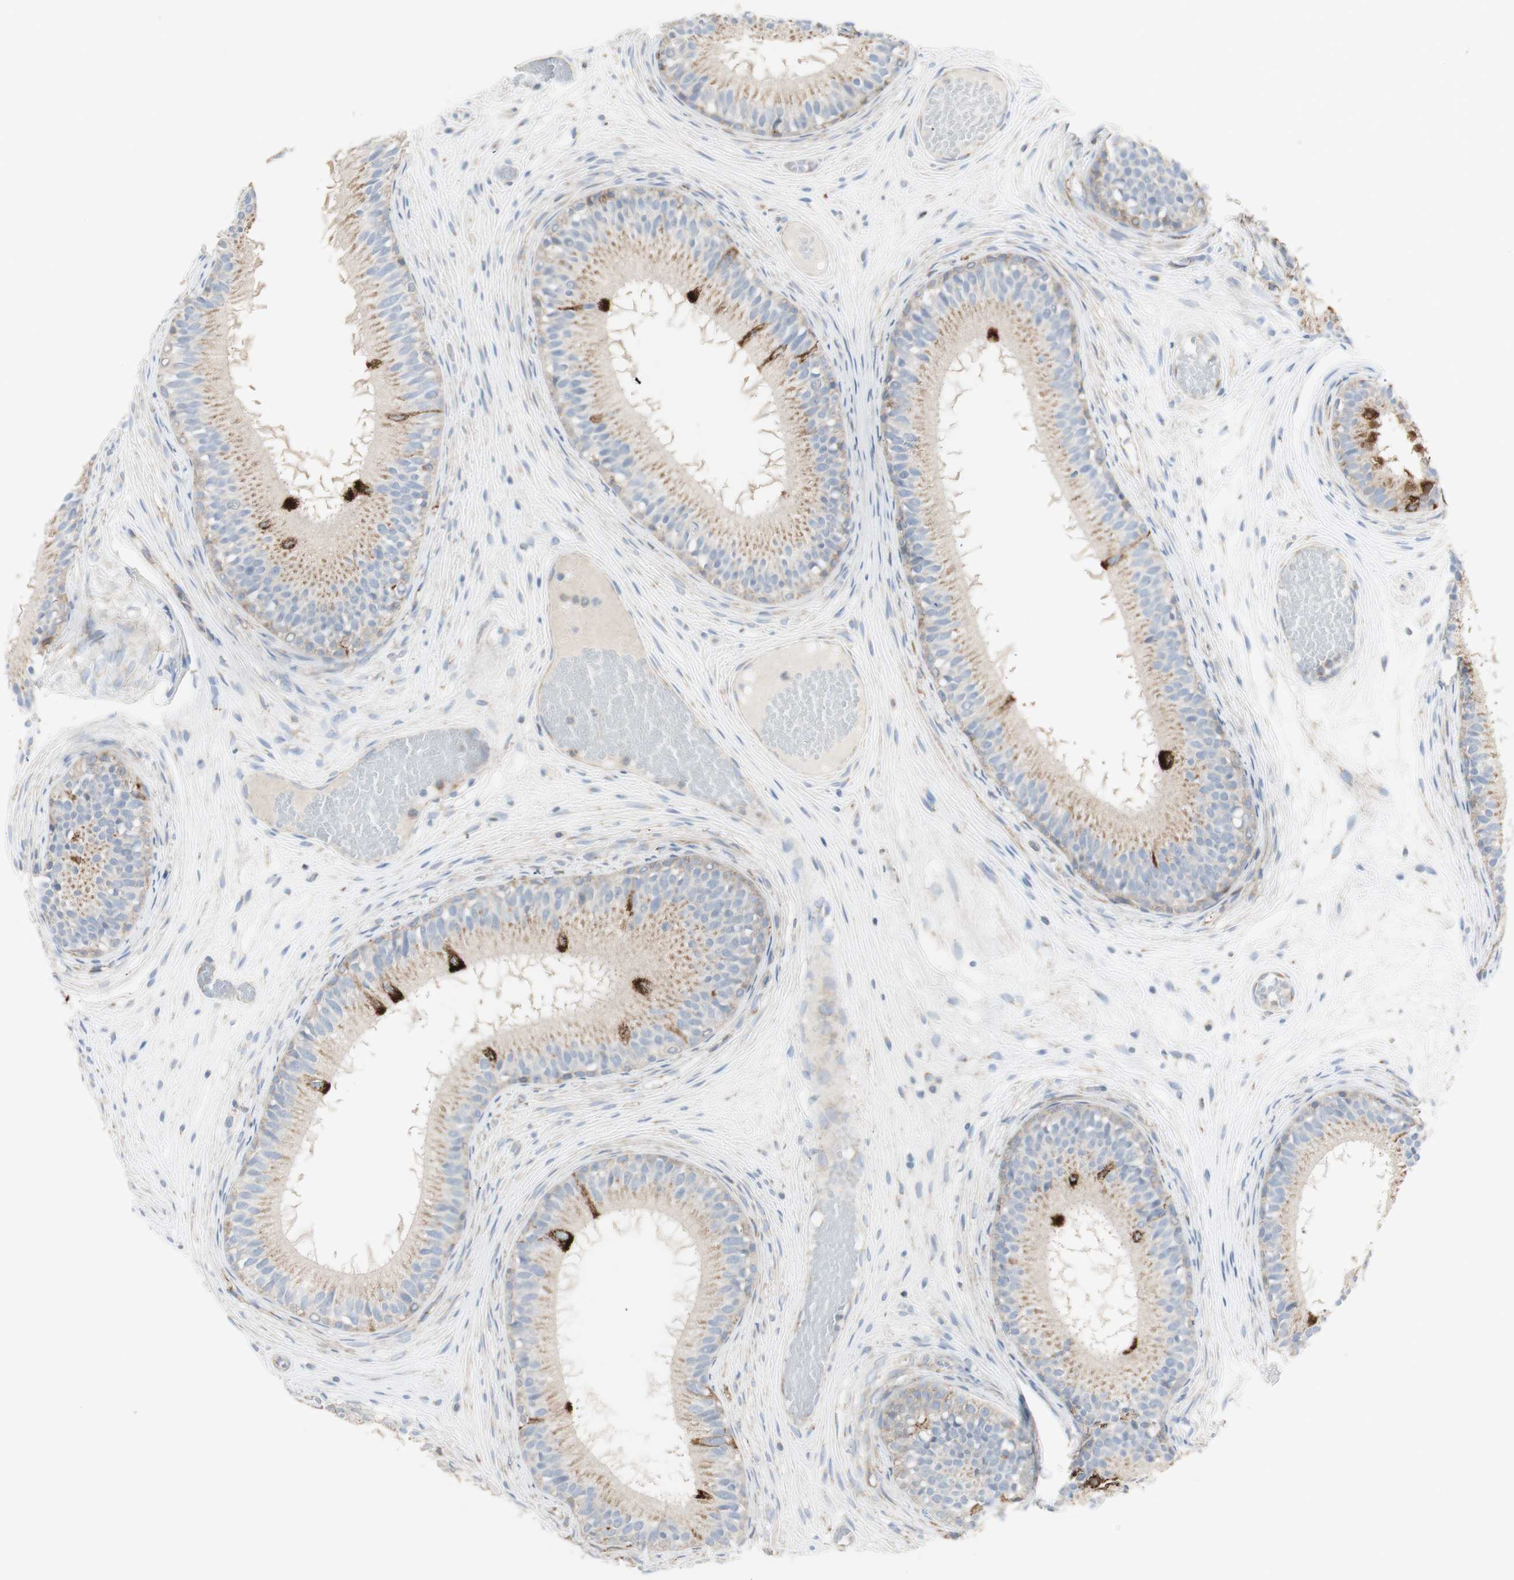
{"staining": {"intensity": "strong", "quantity": "<25%", "location": "cytoplasmic/membranous"}, "tissue": "epididymis", "cell_type": "Glandular cells", "image_type": "normal", "snomed": [{"axis": "morphology", "description": "Normal tissue, NOS"}, {"axis": "morphology", "description": "Atrophy, NOS"}, {"axis": "topography", "description": "Testis"}, {"axis": "topography", "description": "Epididymis"}], "caption": "Epididymis stained with DAB (3,3'-diaminobenzidine) immunohistochemistry (IHC) demonstrates medium levels of strong cytoplasmic/membranous staining in about <25% of glandular cells. The protein is shown in brown color, while the nuclei are stained blue.", "gene": "C3orf52", "patient": {"sex": "male", "age": 18}}